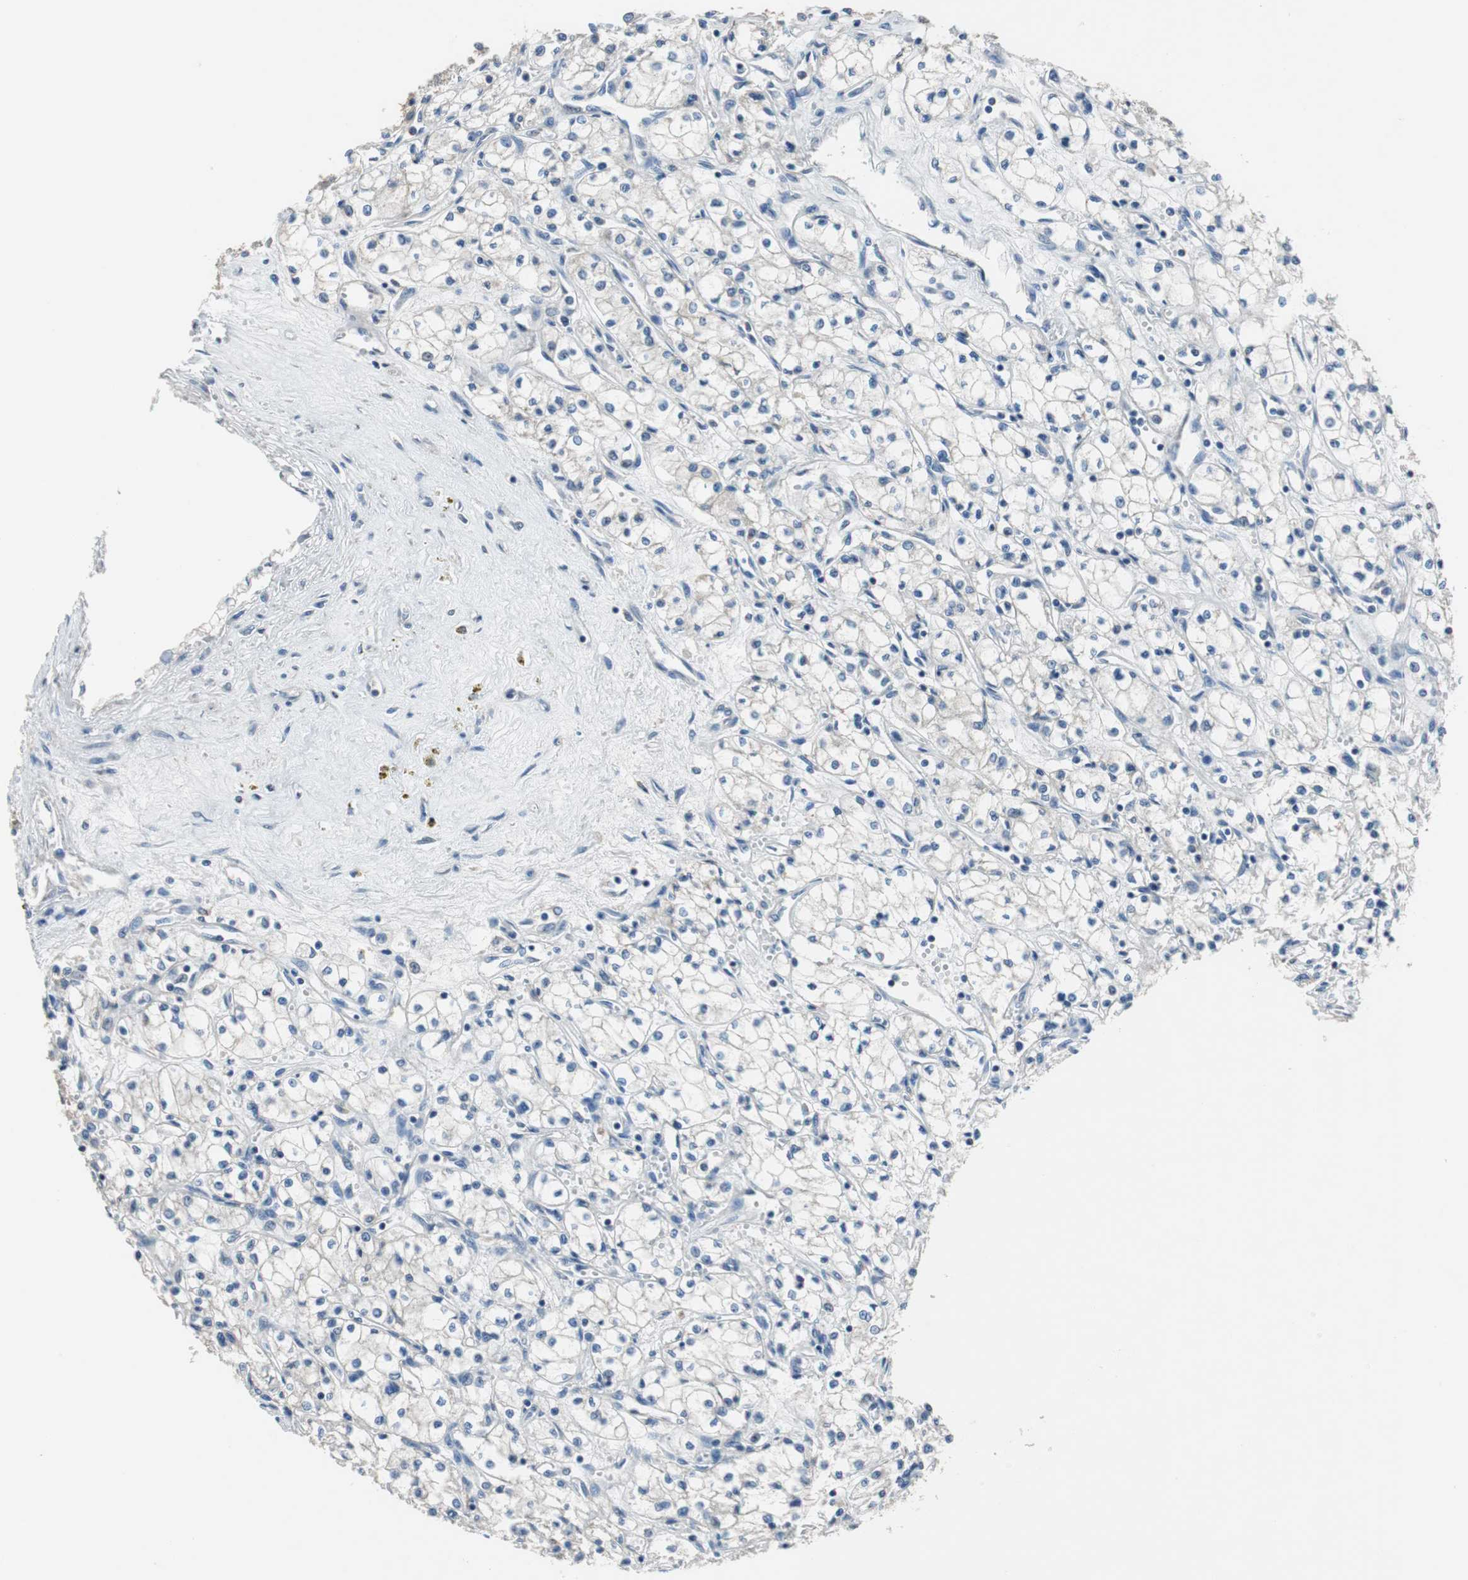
{"staining": {"intensity": "negative", "quantity": "none", "location": "none"}, "tissue": "renal cancer", "cell_type": "Tumor cells", "image_type": "cancer", "snomed": [{"axis": "morphology", "description": "Normal tissue, NOS"}, {"axis": "morphology", "description": "Adenocarcinoma, NOS"}, {"axis": "topography", "description": "Kidney"}], "caption": "Tumor cells show no significant expression in renal cancer.", "gene": "PRKCA", "patient": {"sex": "male", "age": 59}}